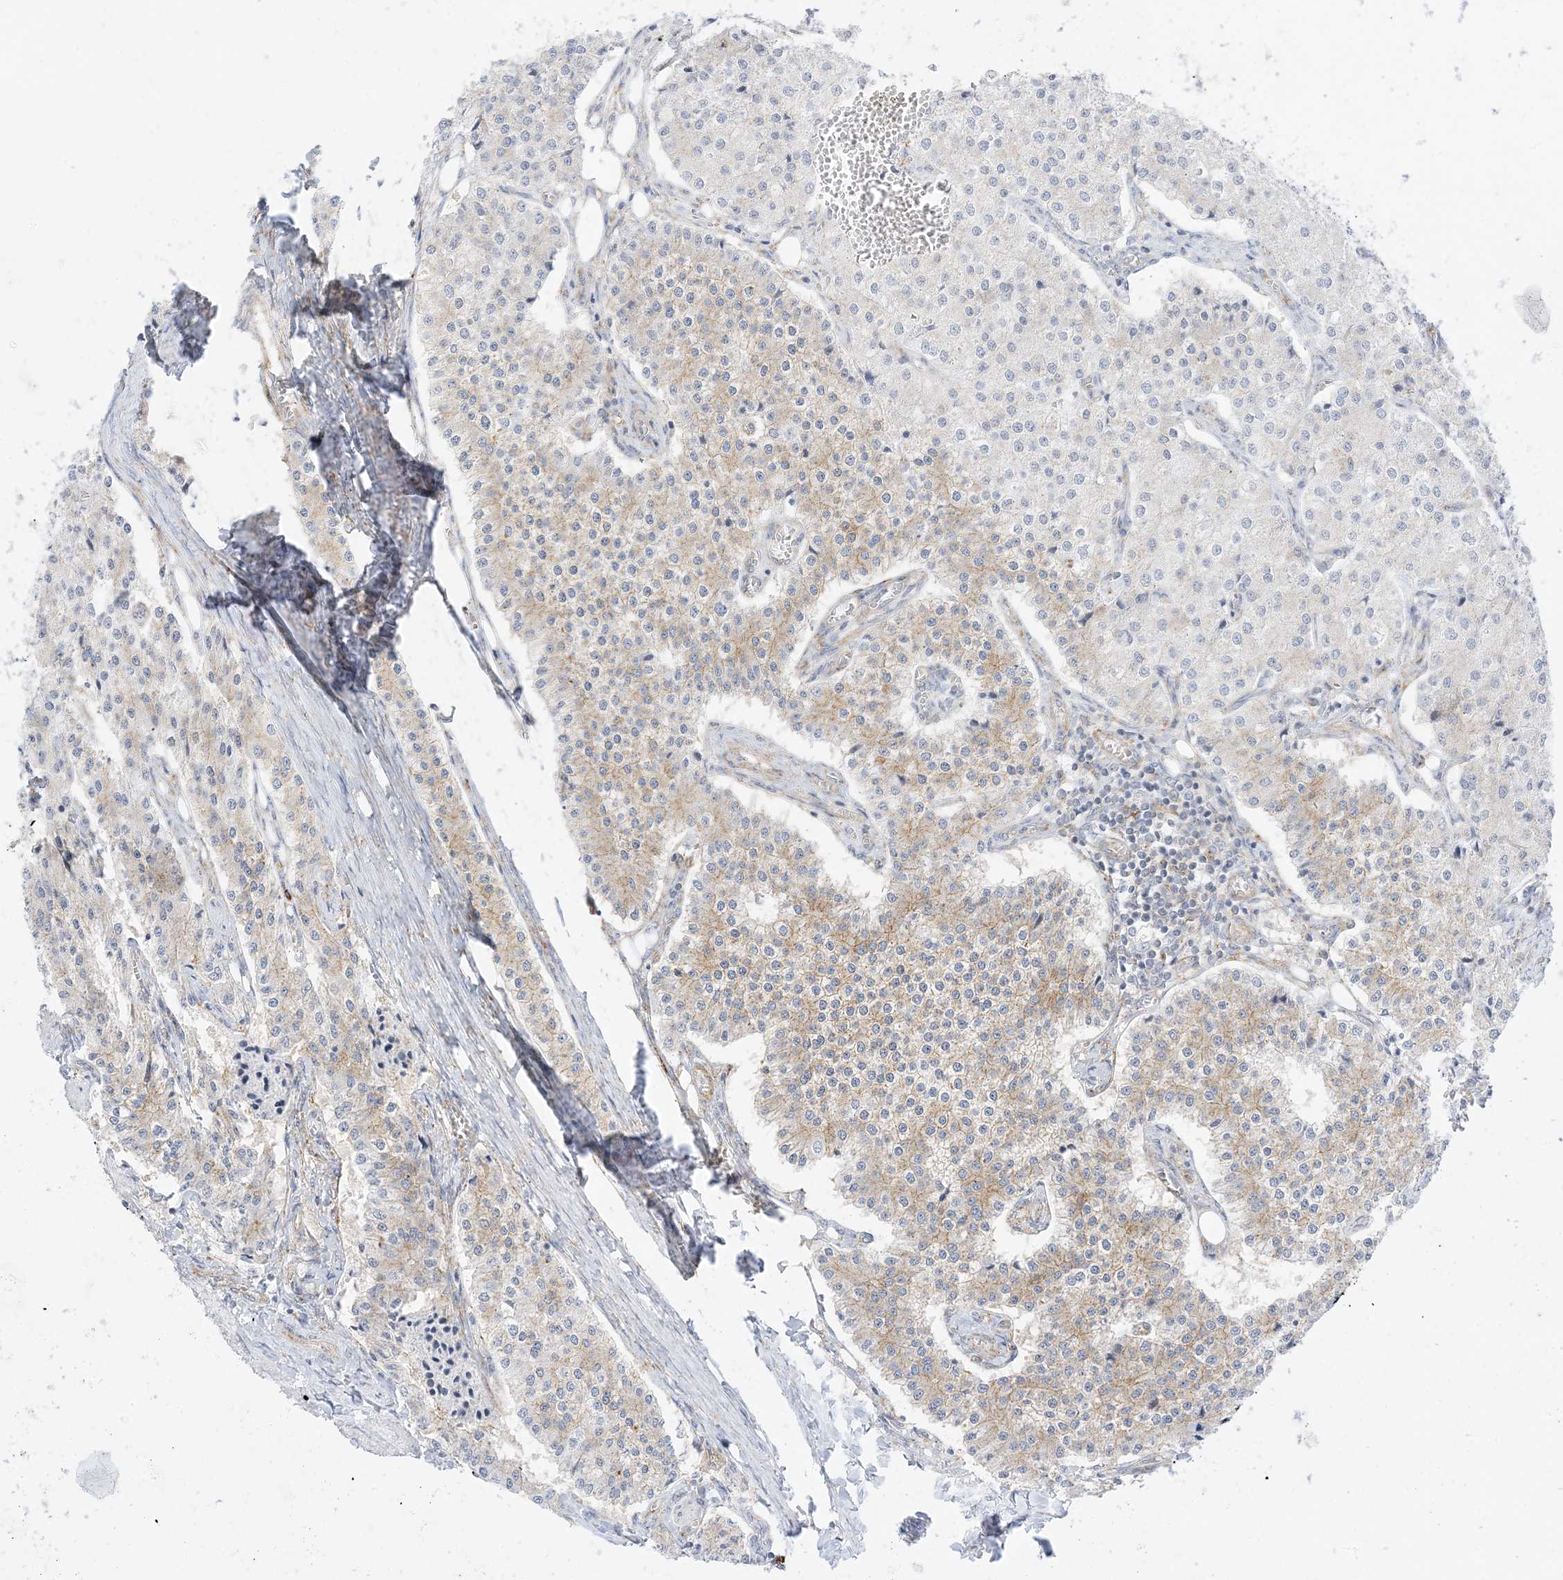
{"staining": {"intensity": "weak", "quantity": "25%-75%", "location": "cytoplasmic/membranous"}, "tissue": "carcinoid", "cell_type": "Tumor cells", "image_type": "cancer", "snomed": [{"axis": "morphology", "description": "Carcinoid, malignant, NOS"}, {"axis": "topography", "description": "Colon"}], "caption": "Weak cytoplasmic/membranous positivity for a protein is identified in about 25%-75% of tumor cells of carcinoid (malignant) using IHC.", "gene": "RAC1", "patient": {"sex": "female", "age": 52}}